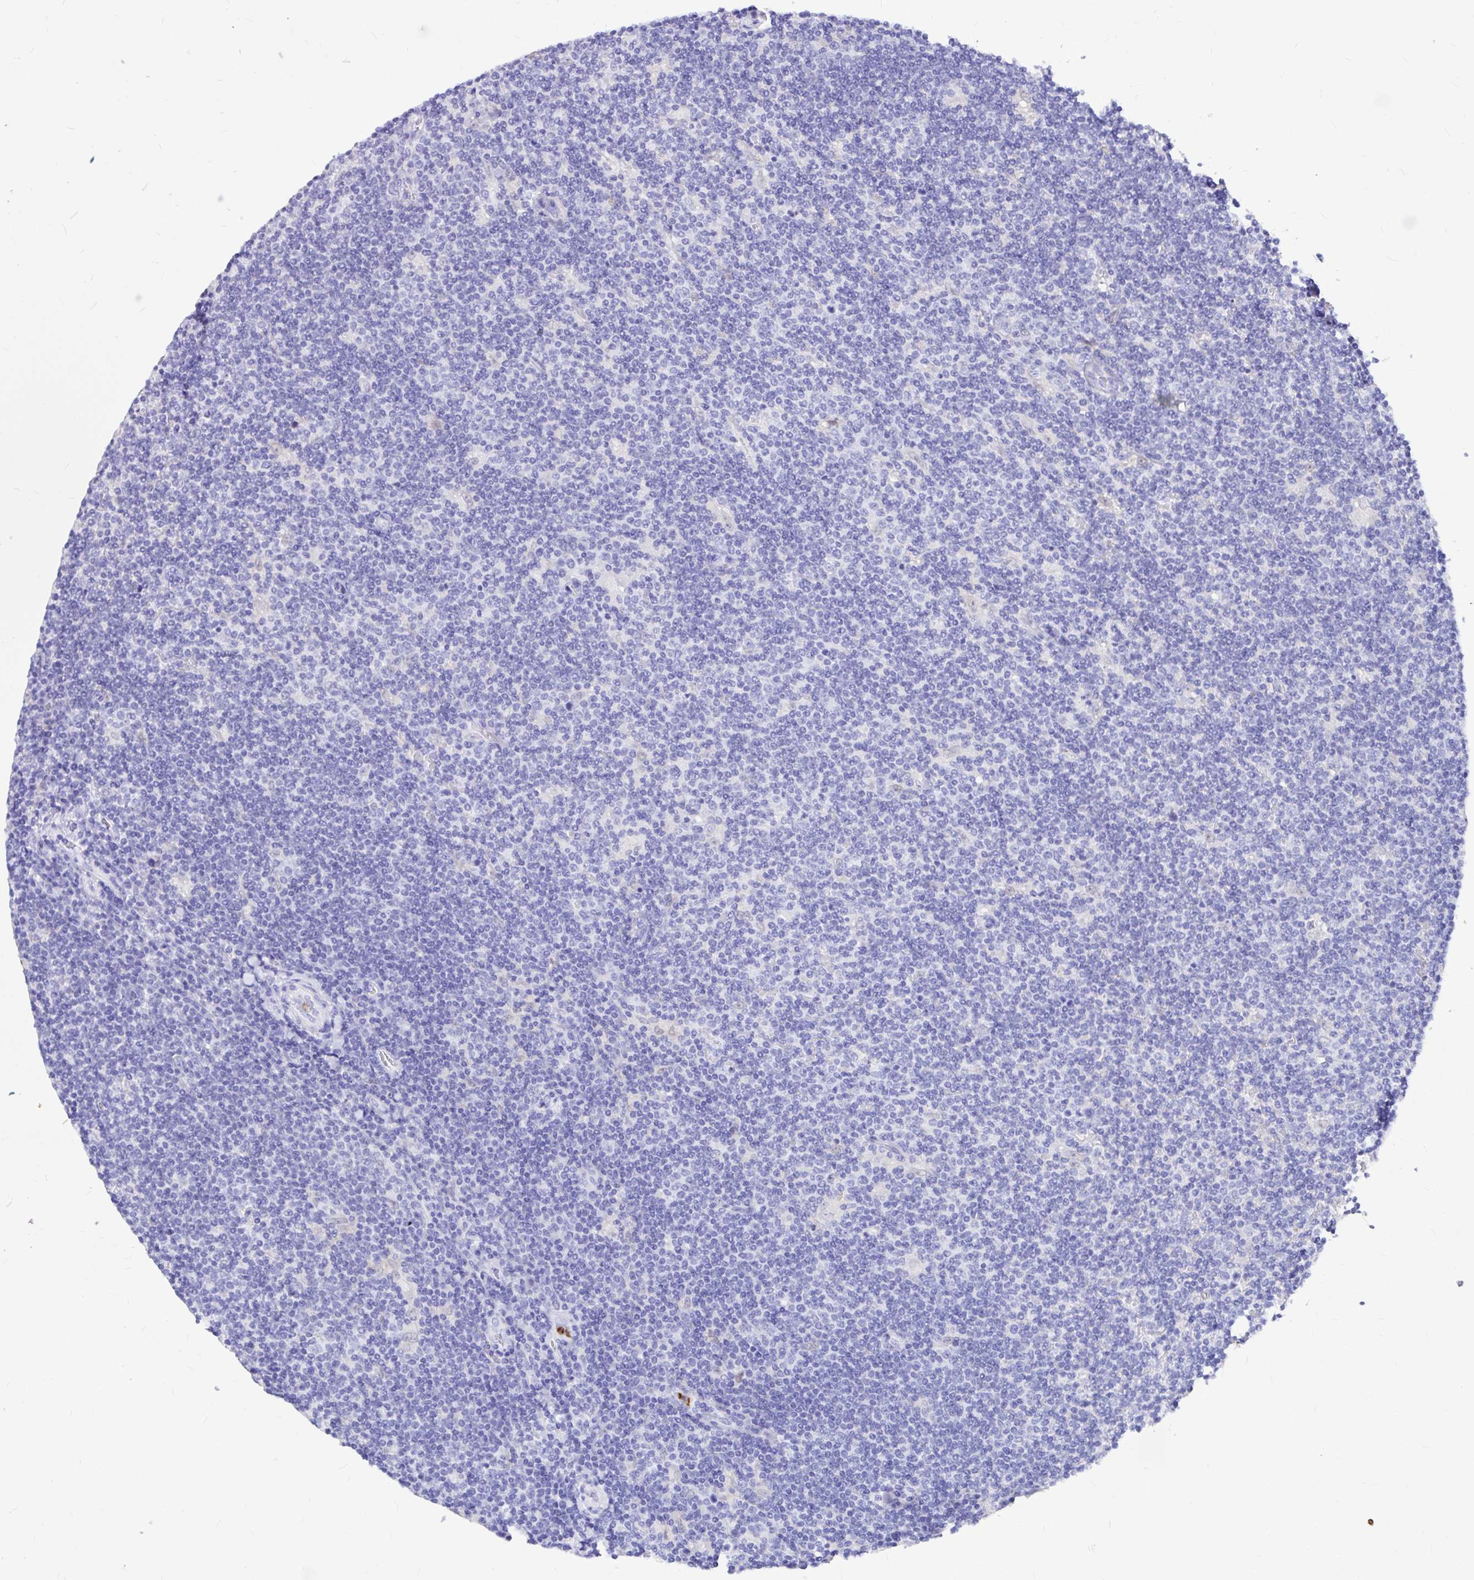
{"staining": {"intensity": "negative", "quantity": "none", "location": "none"}, "tissue": "lymphoma", "cell_type": "Tumor cells", "image_type": "cancer", "snomed": [{"axis": "morphology", "description": "Hodgkin's disease, NOS"}, {"axis": "topography", "description": "Lymph node"}], "caption": "This image is of lymphoma stained with immunohistochemistry to label a protein in brown with the nuclei are counter-stained blue. There is no positivity in tumor cells. (Stains: DAB immunohistochemistry (IHC) with hematoxylin counter stain, Microscopy: brightfield microscopy at high magnification).", "gene": "CLEC1B", "patient": {"sex": "male", "age": 40}}